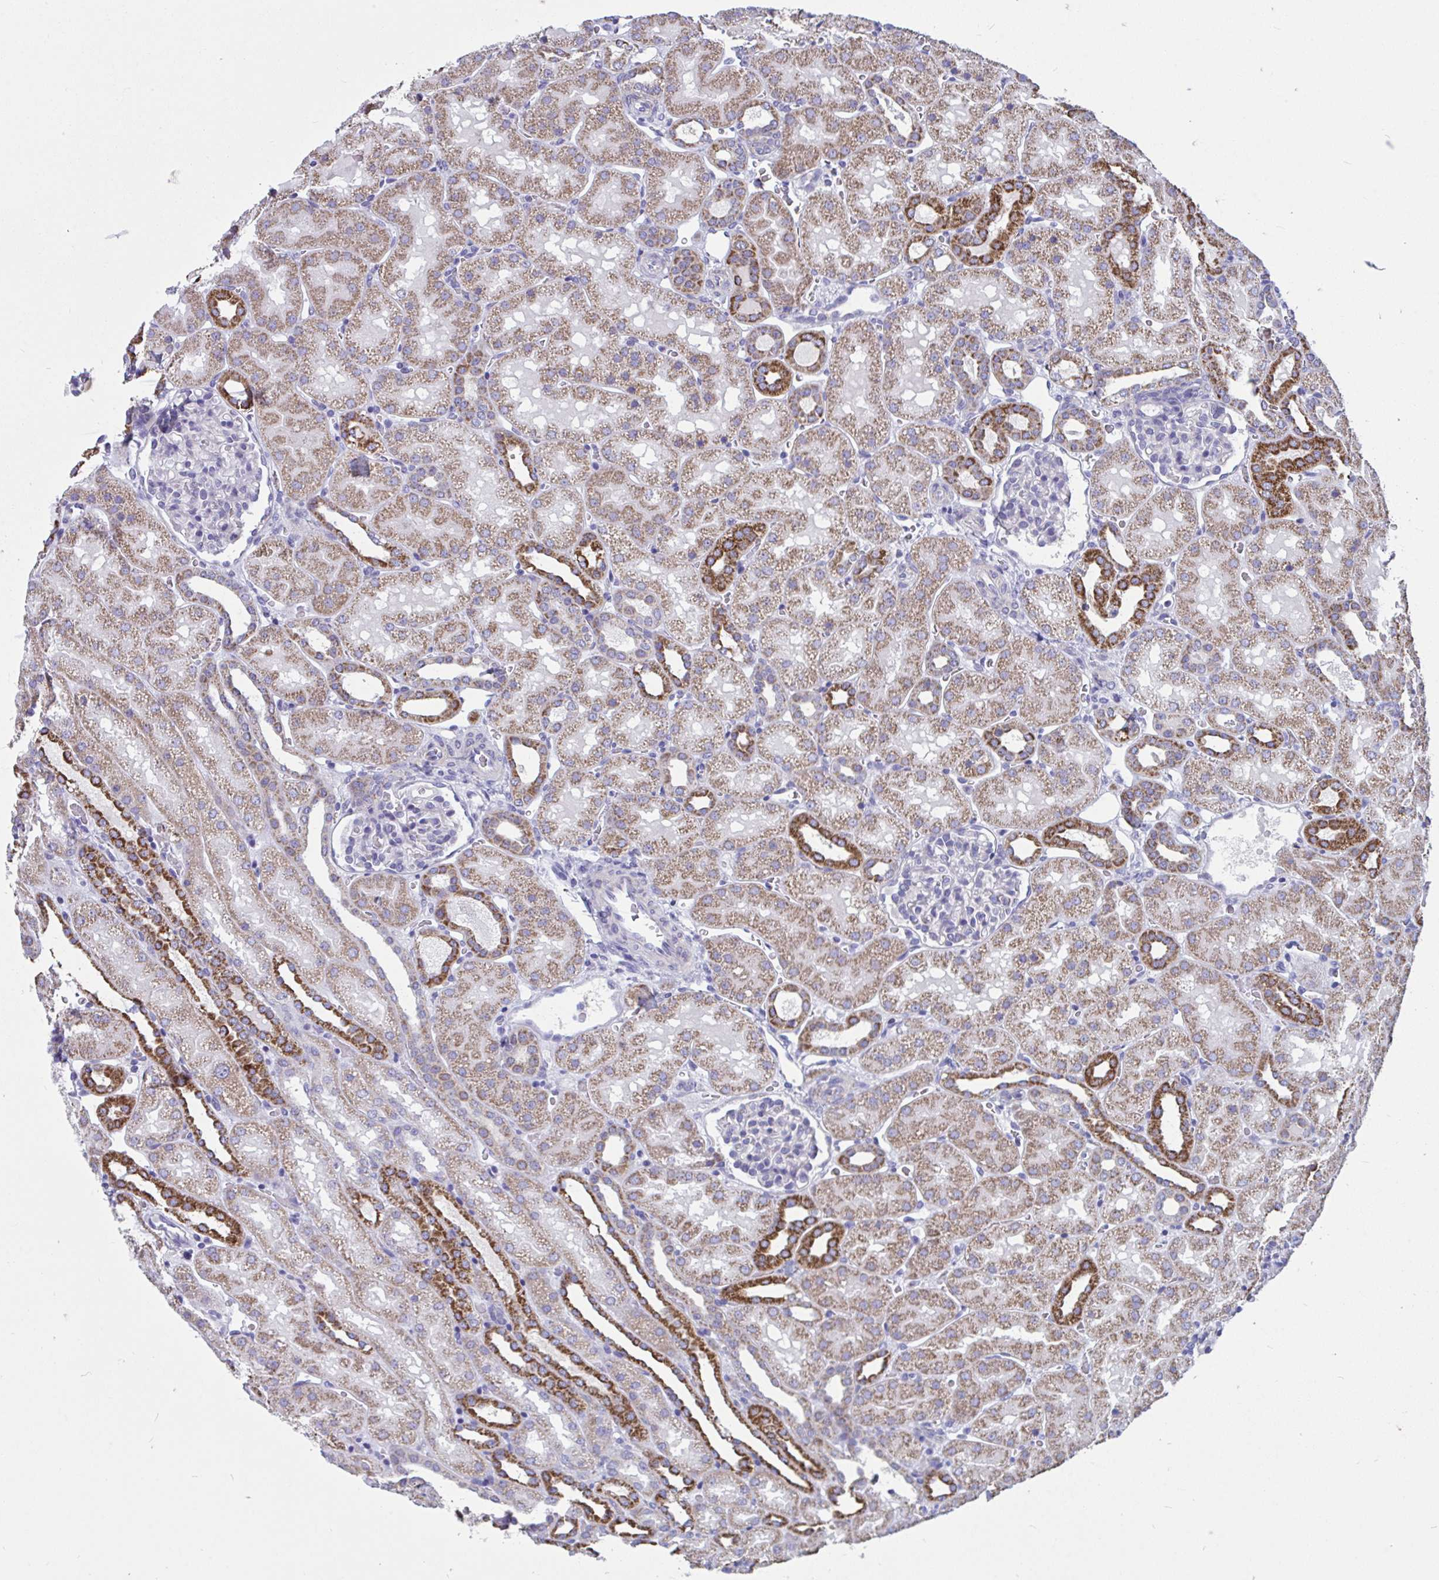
{"staining": {"intensity": "negative", "quantity": "none", "location": "none"}, "tissue": "kidney", "cell_type": "Cells in glomeruli", "image_type": "normal", "snomed": [{"axis": "morphology", "description": "Normal tissue, NOS"}, {"axis": "topography", "description": "Kidney"}], "caption": "A photomicrograph of kidney stained for a protein shows no brown staining in cells in glomeruli.", "gene": "OR13A1", "patient": {"sex": "male", "age": 2}}